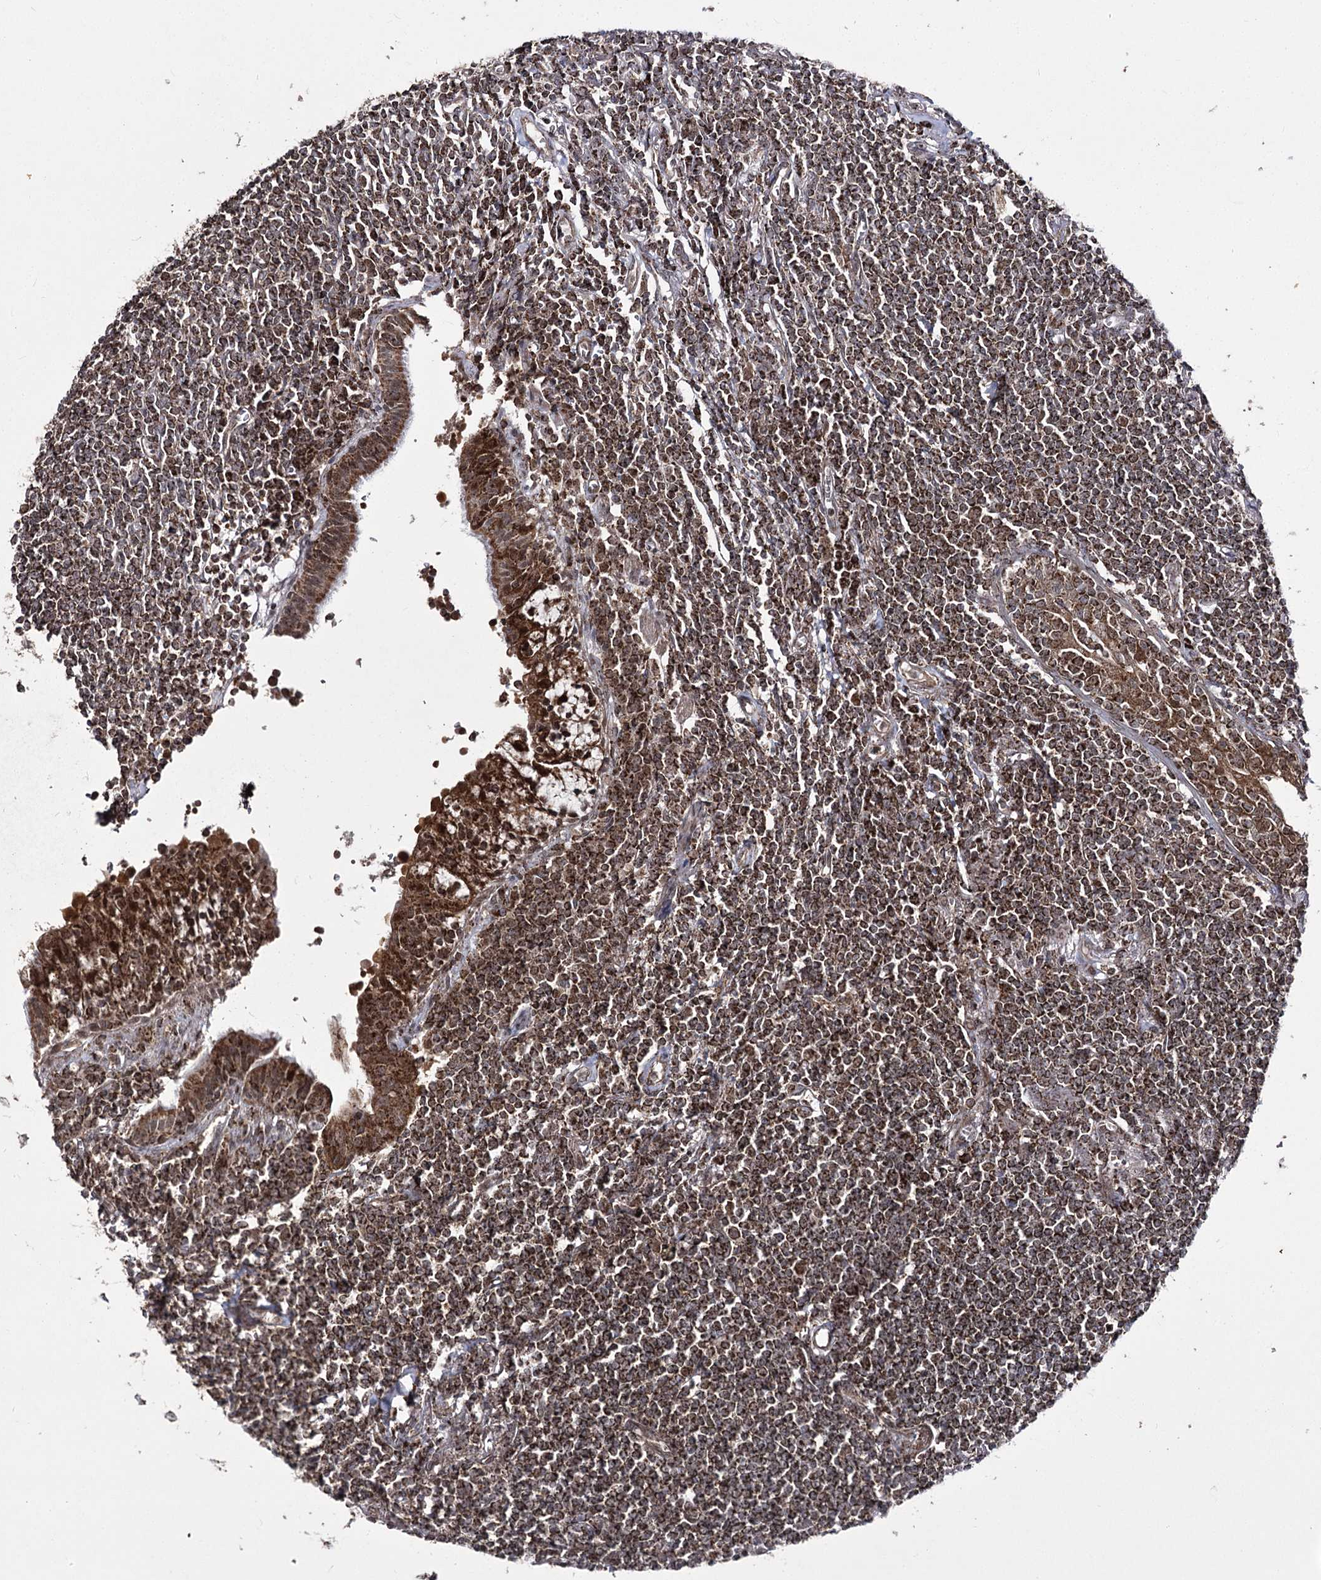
{"staining": {"intensity": "strong", "quantity": ">75%", "location": "cytoplasmic/membranous"}, "tissue": "lymphoma", "cell_type": "Tumor cells", "image_type": "cancer", "snomed": [{"axis": "morphology", "description": "Malignant lymphoma, non-Hodgkin's type, Low grade"}, {"axis": "topography", "description": "Lung"}], "caption": "The micrograph exhibits staining of malignant lymphoma, non-Hodgkin's type (low-grade), revealing strong cytoplasmic/membranous protein positivity (brown color) within tumor cells.", "gene": "SLC4A1AP", "patient": {"sex": "female", "age": 71}}